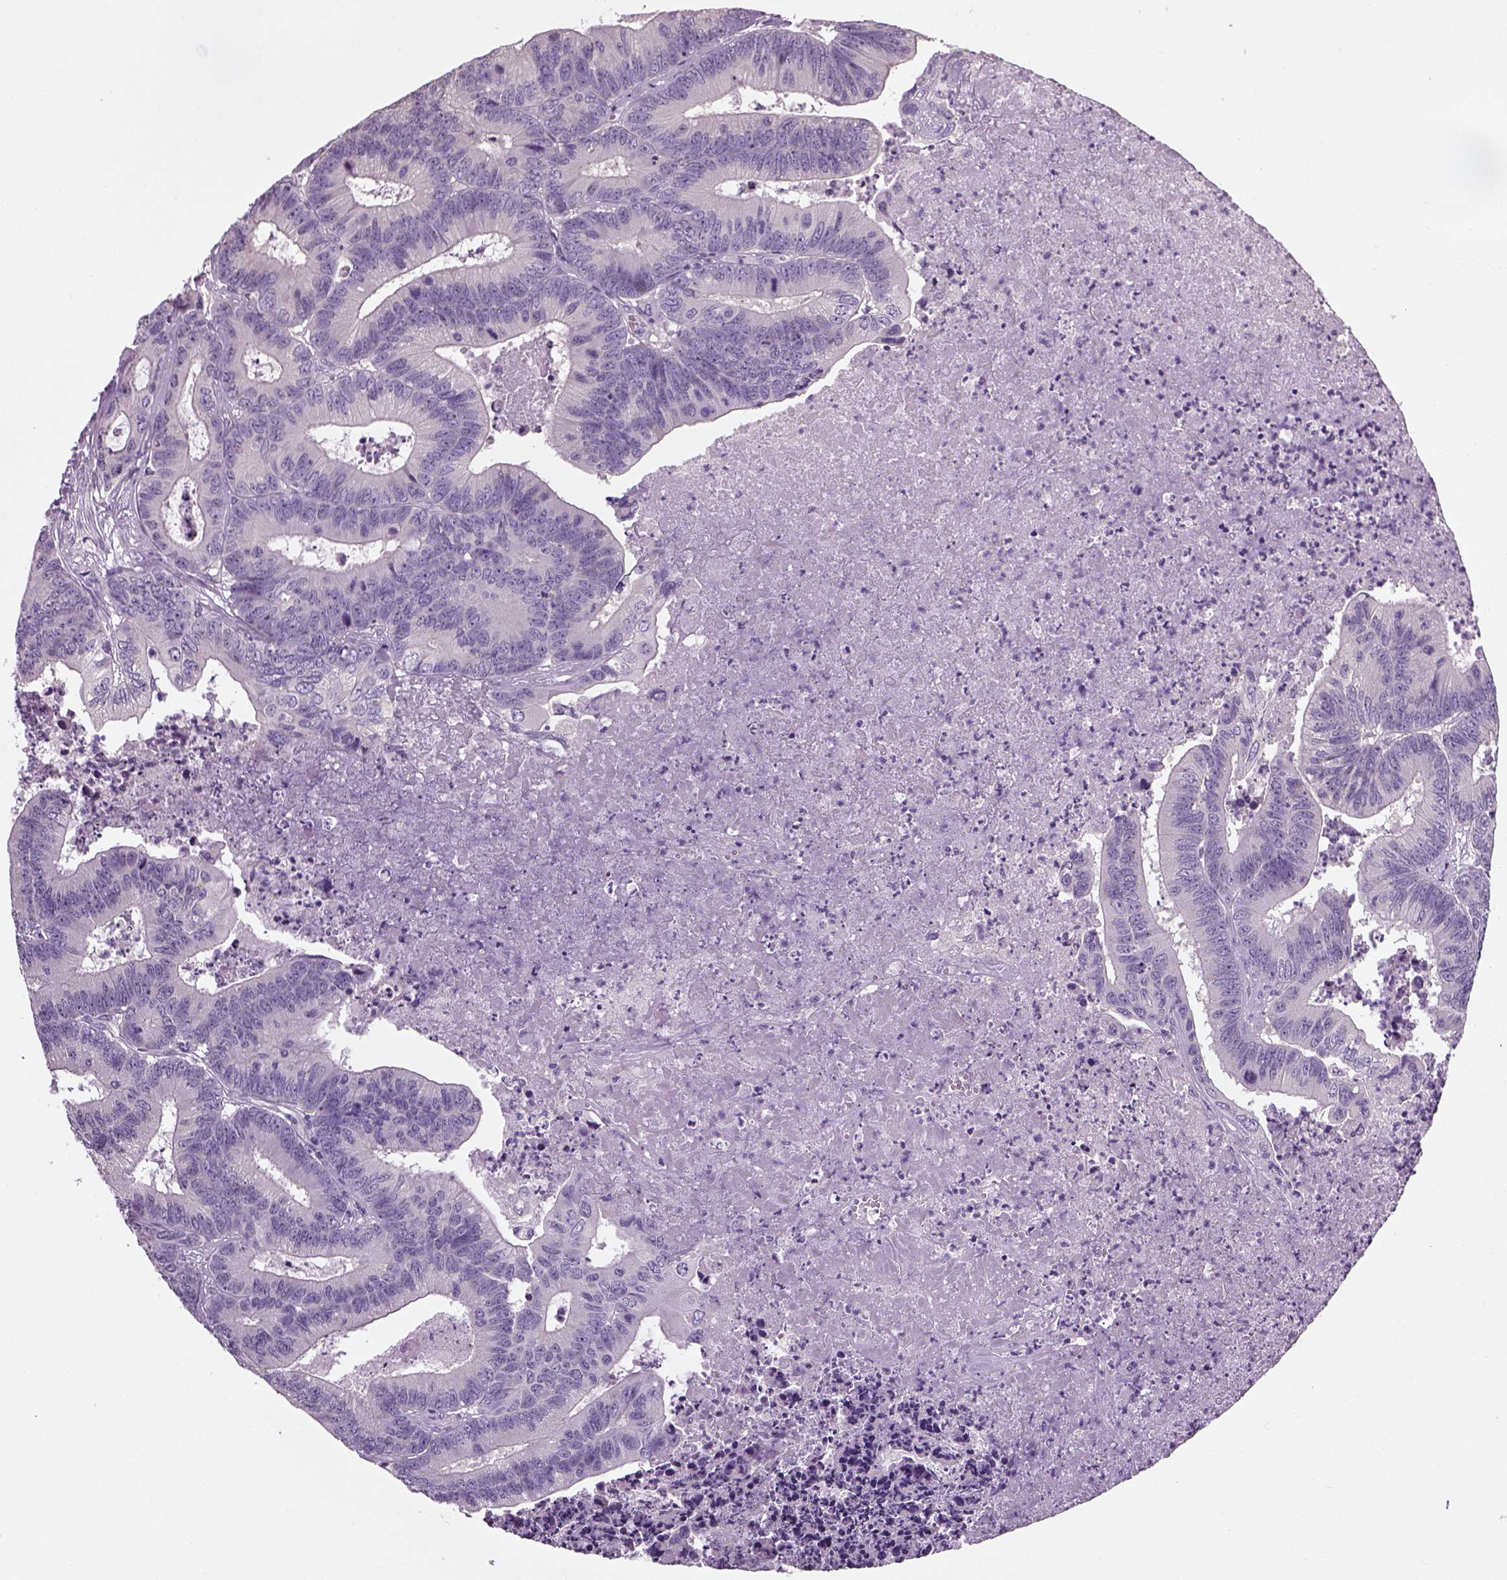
{"staining": {"intensity": "negative", "quantity": "none", "location": "none"}, "tissue": "colorectal cancer", "cell_type": "Tumor cells", "image_type": "cancer", "snomed": [{"axis": "morphology", "description": "Adenocarcinoma, NOS"}, {"axis": "topography", "description": "Colon"}], "caption": "Histopathology image shows no significant protein expression in tumor cells of adenocarcinoma (colorectal).", "gene": "ELOVL3", "patient": {"sex": "male", "age": 84}}